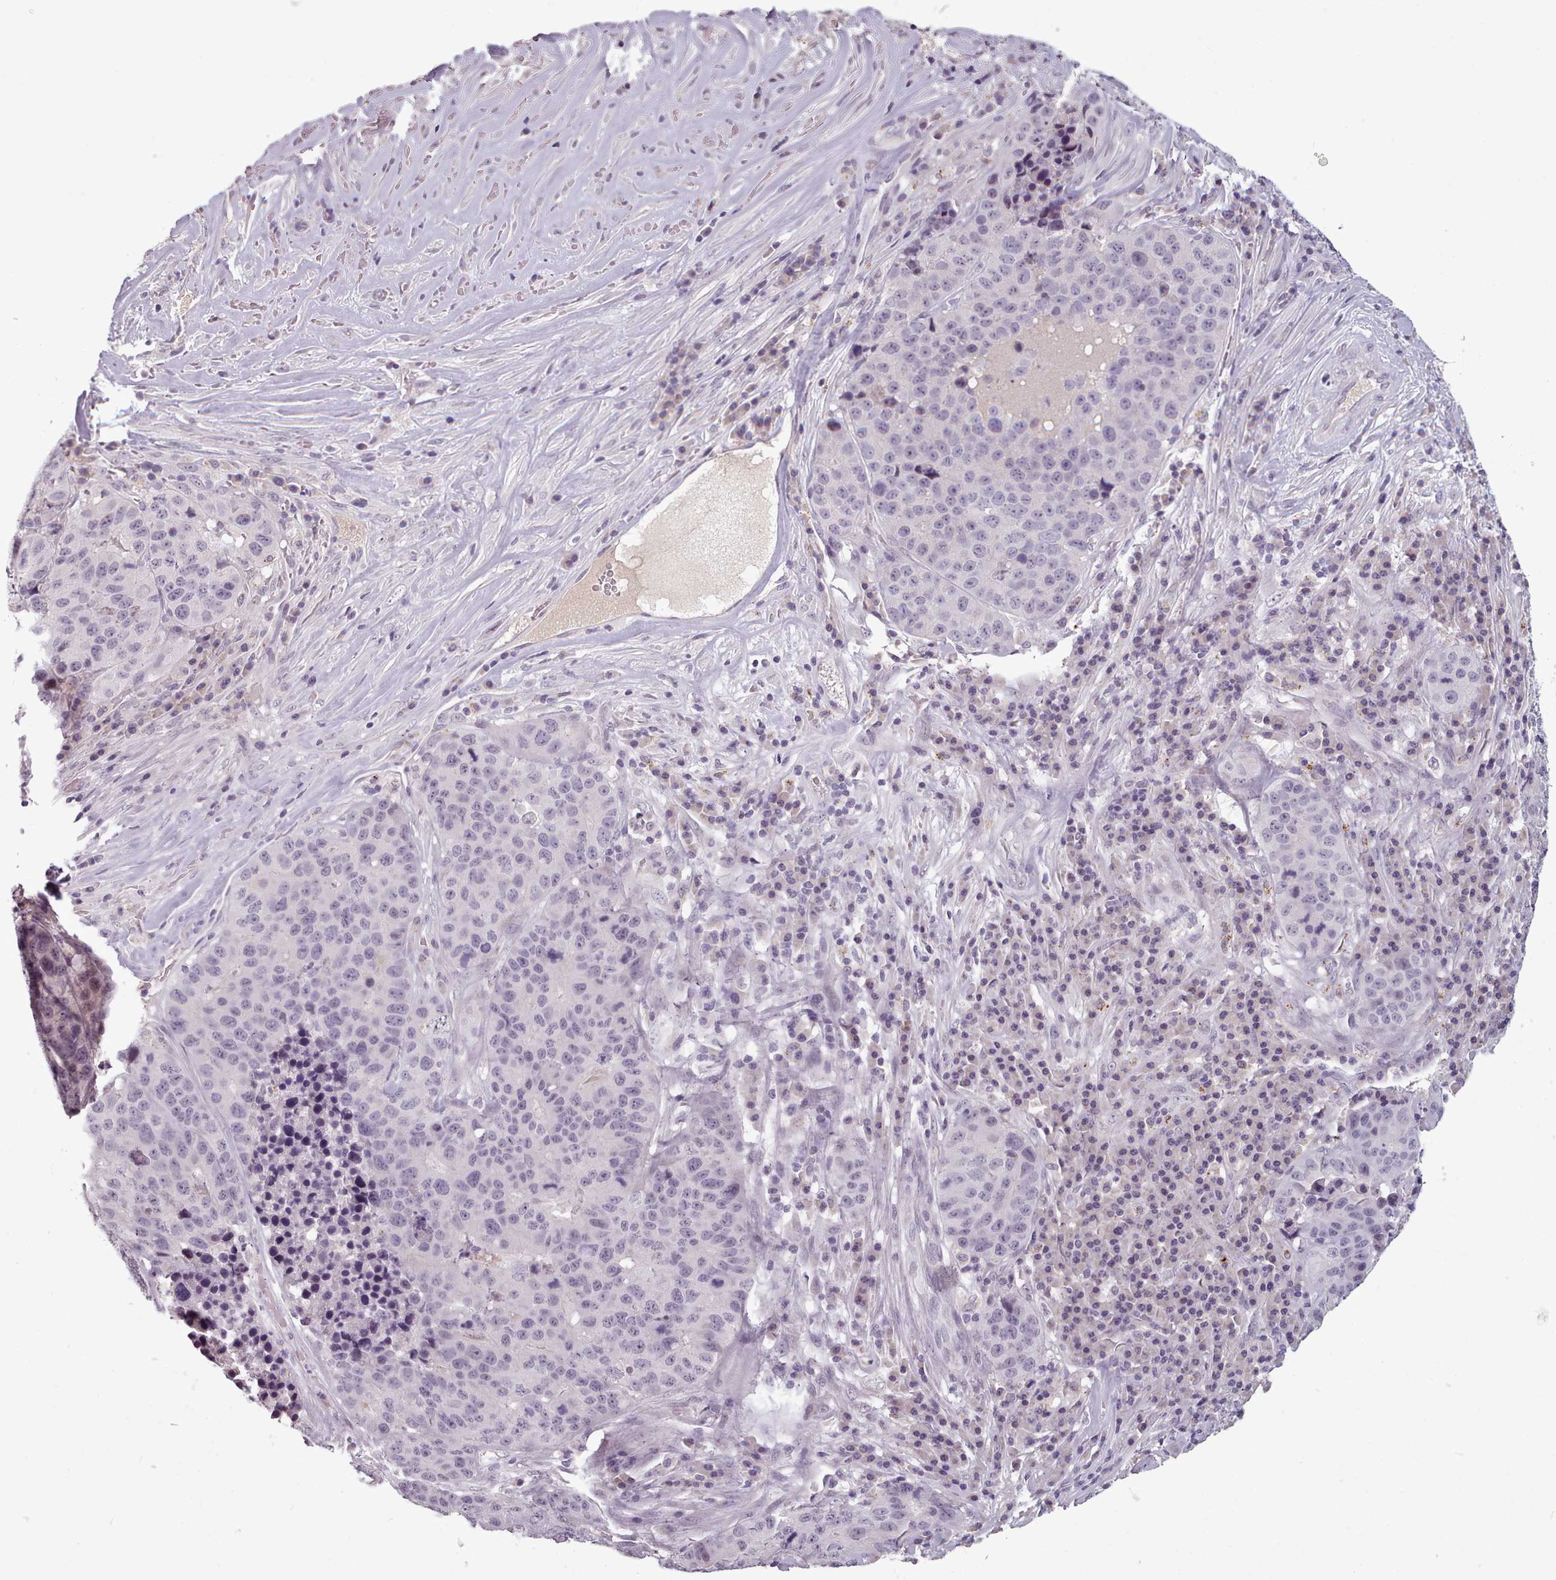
{"staining": {"intensity": "negative", "quantity": "none", "location": "none"}, "tissue": "stomach cancer", "cell_type": "Tumor cells", "image_type": "cancer", "snomed": [{"axis": "morphology", "description": "Adenocarcinoma, NOS"}, {"axis": "topography", "description": "Stomach"}], "caption": "This is an IHC image of stomach cancer. There is no staining in tumor cells.", "gene": "PBX4", "patient": {"sex": "male", "age": 71}}